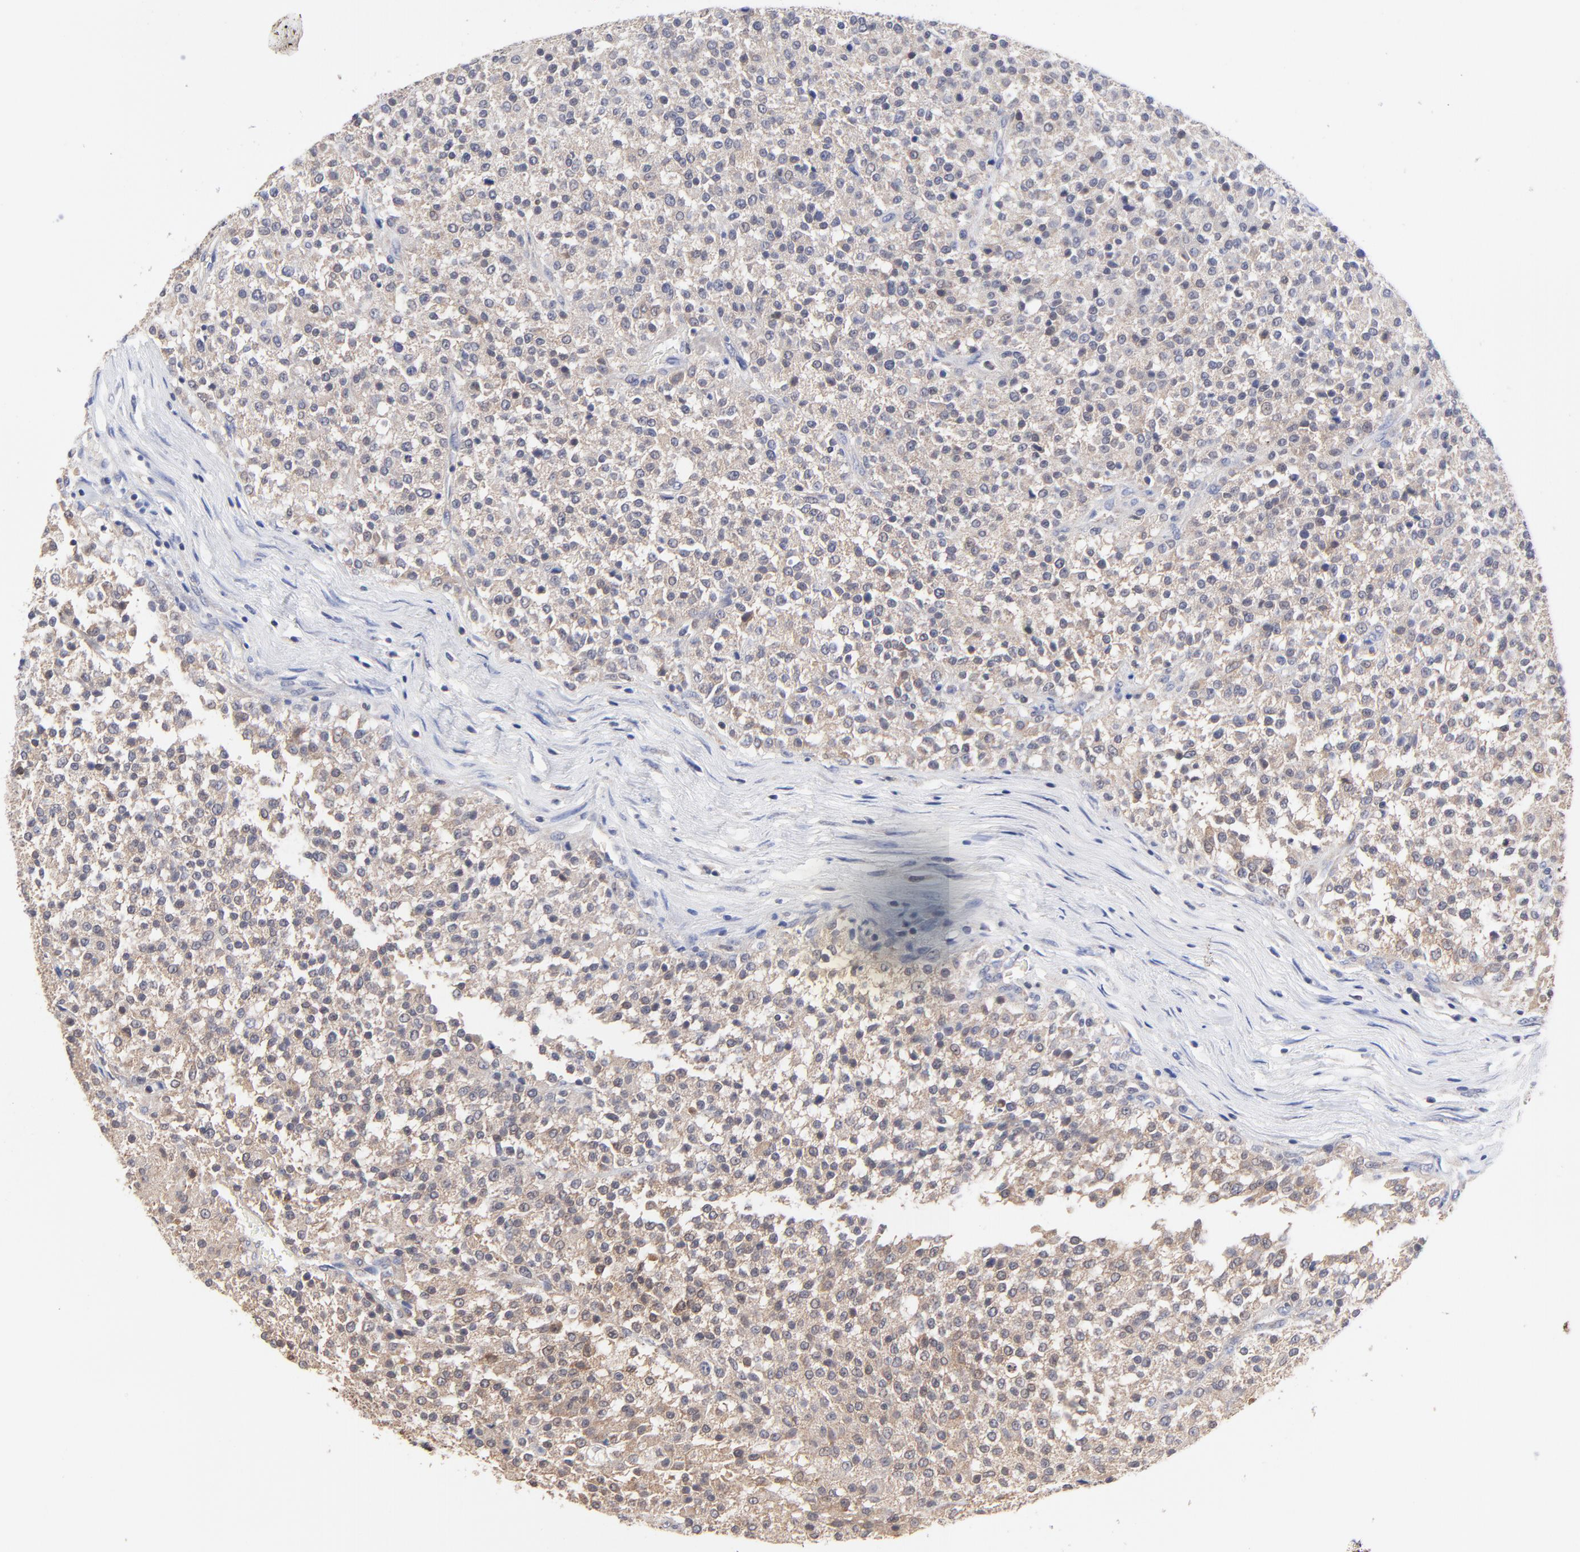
{"staining": {"intensity": "weak", "quantity": ">75%", "location": "cytoplasmic/membranous"}, "tissue": "testis cancer", "cell_type": "Tumor cells", "image_type": "cancer", "snomed": [{"axis": "morphology", "description": "Seminoma, NOS"}, {"axis": "topography", "description": "Testis"}], "caption": "IHC (DAB) staining of human testis seminoma exhibits weak cytoplasmic/membranous protein staining in approximately >75% of tumor cells.", "gene": "PCMT1", "patient": {"sex": "male", "age": 59}}